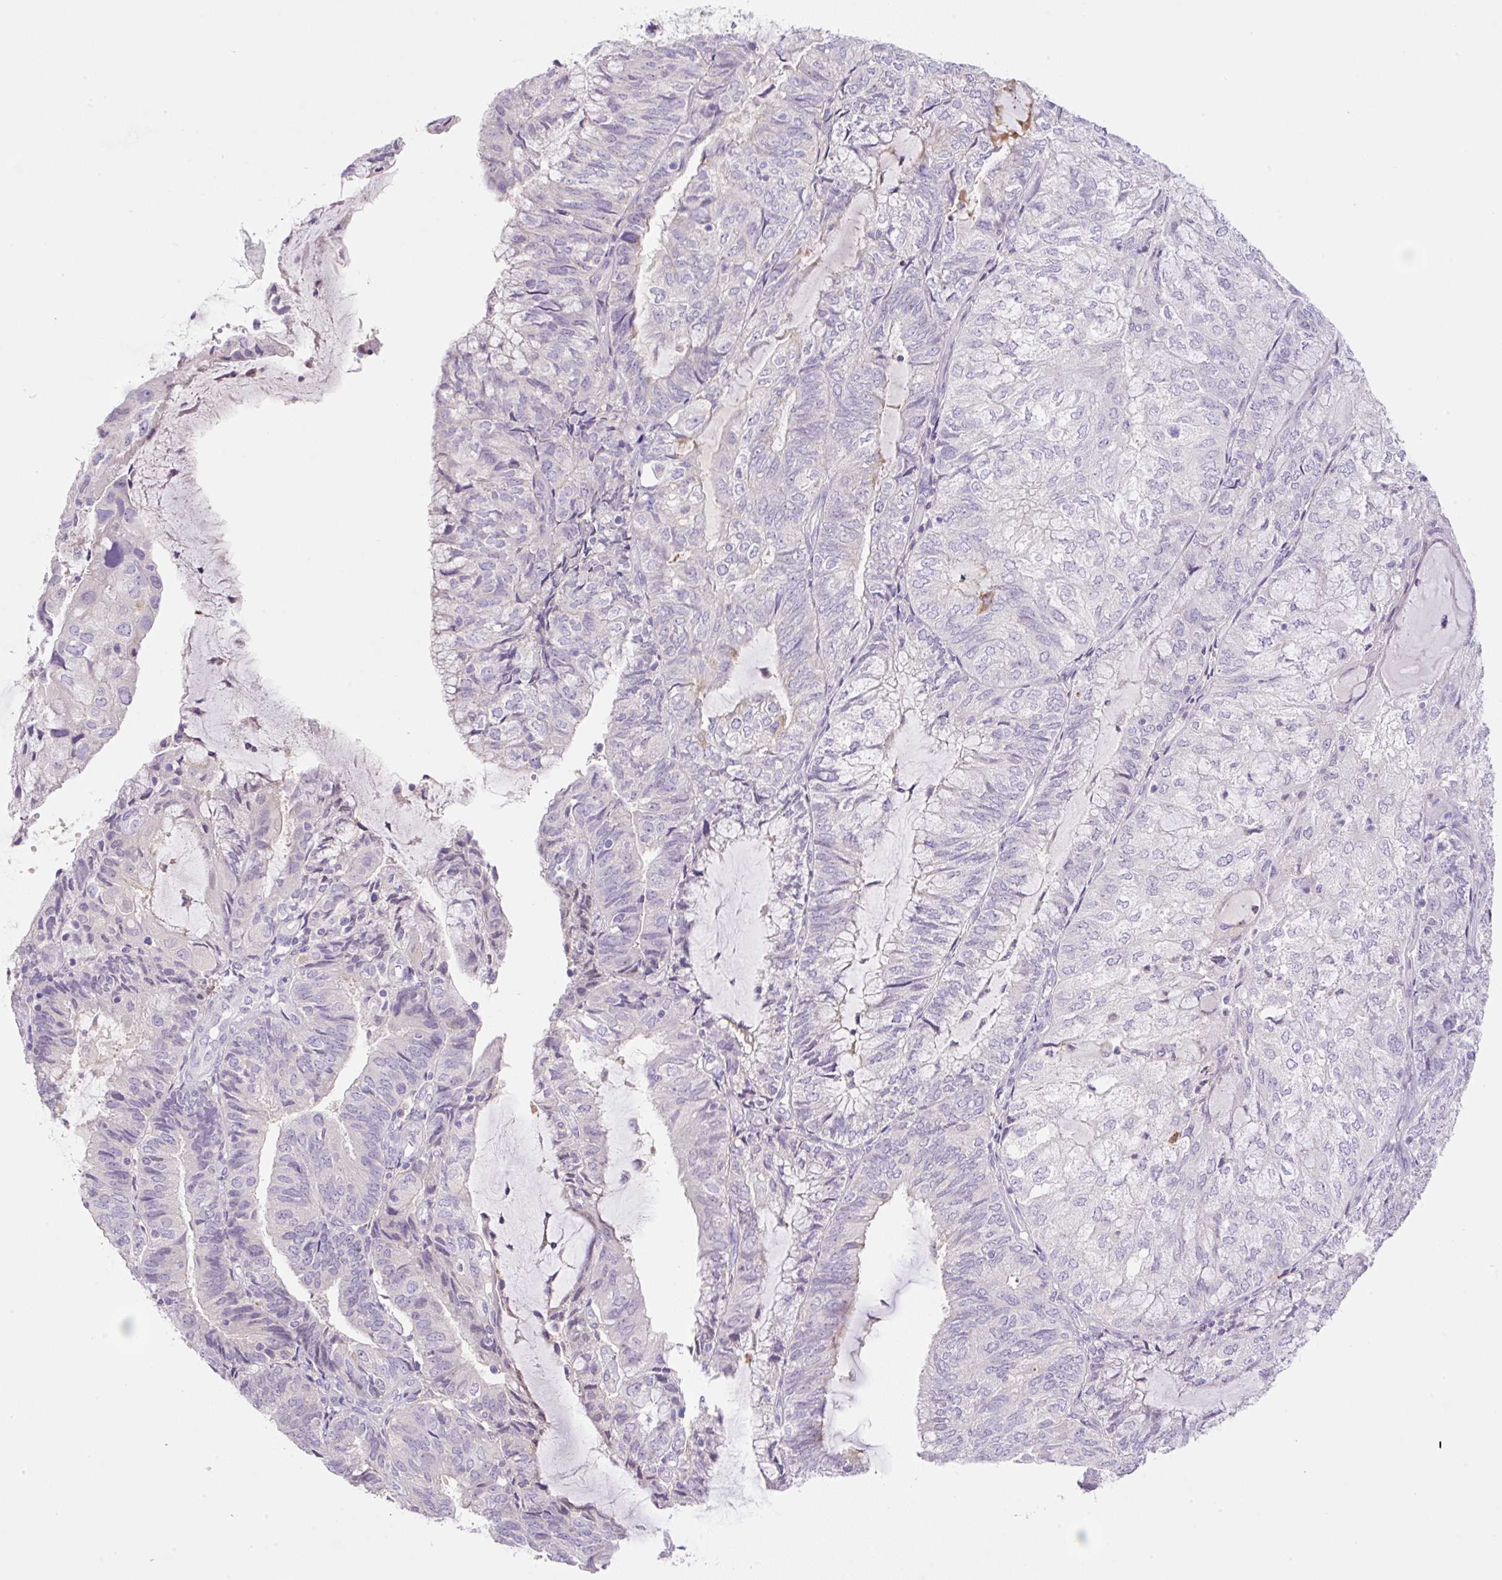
{"staining": {"intensity": "negative", "quantity": "none", "location": "none"}, "tissue": "endometrial cancer", "cell_type": "Tumor cells", "image_type": "cancer", "snomed": [{"axis": "morphology", "description": "Adenocarcinoma, NOS"}, {"axis": "topography", "description": "Endometrium"}], "caption": "This is a photomicrograph of immunohistochemistry staining of endometrial cancer (adenocarcinoma), which shows no staining in tumor cells.", "gene": "TDRD15", "patient": {"sex": "female", "age": 81}}